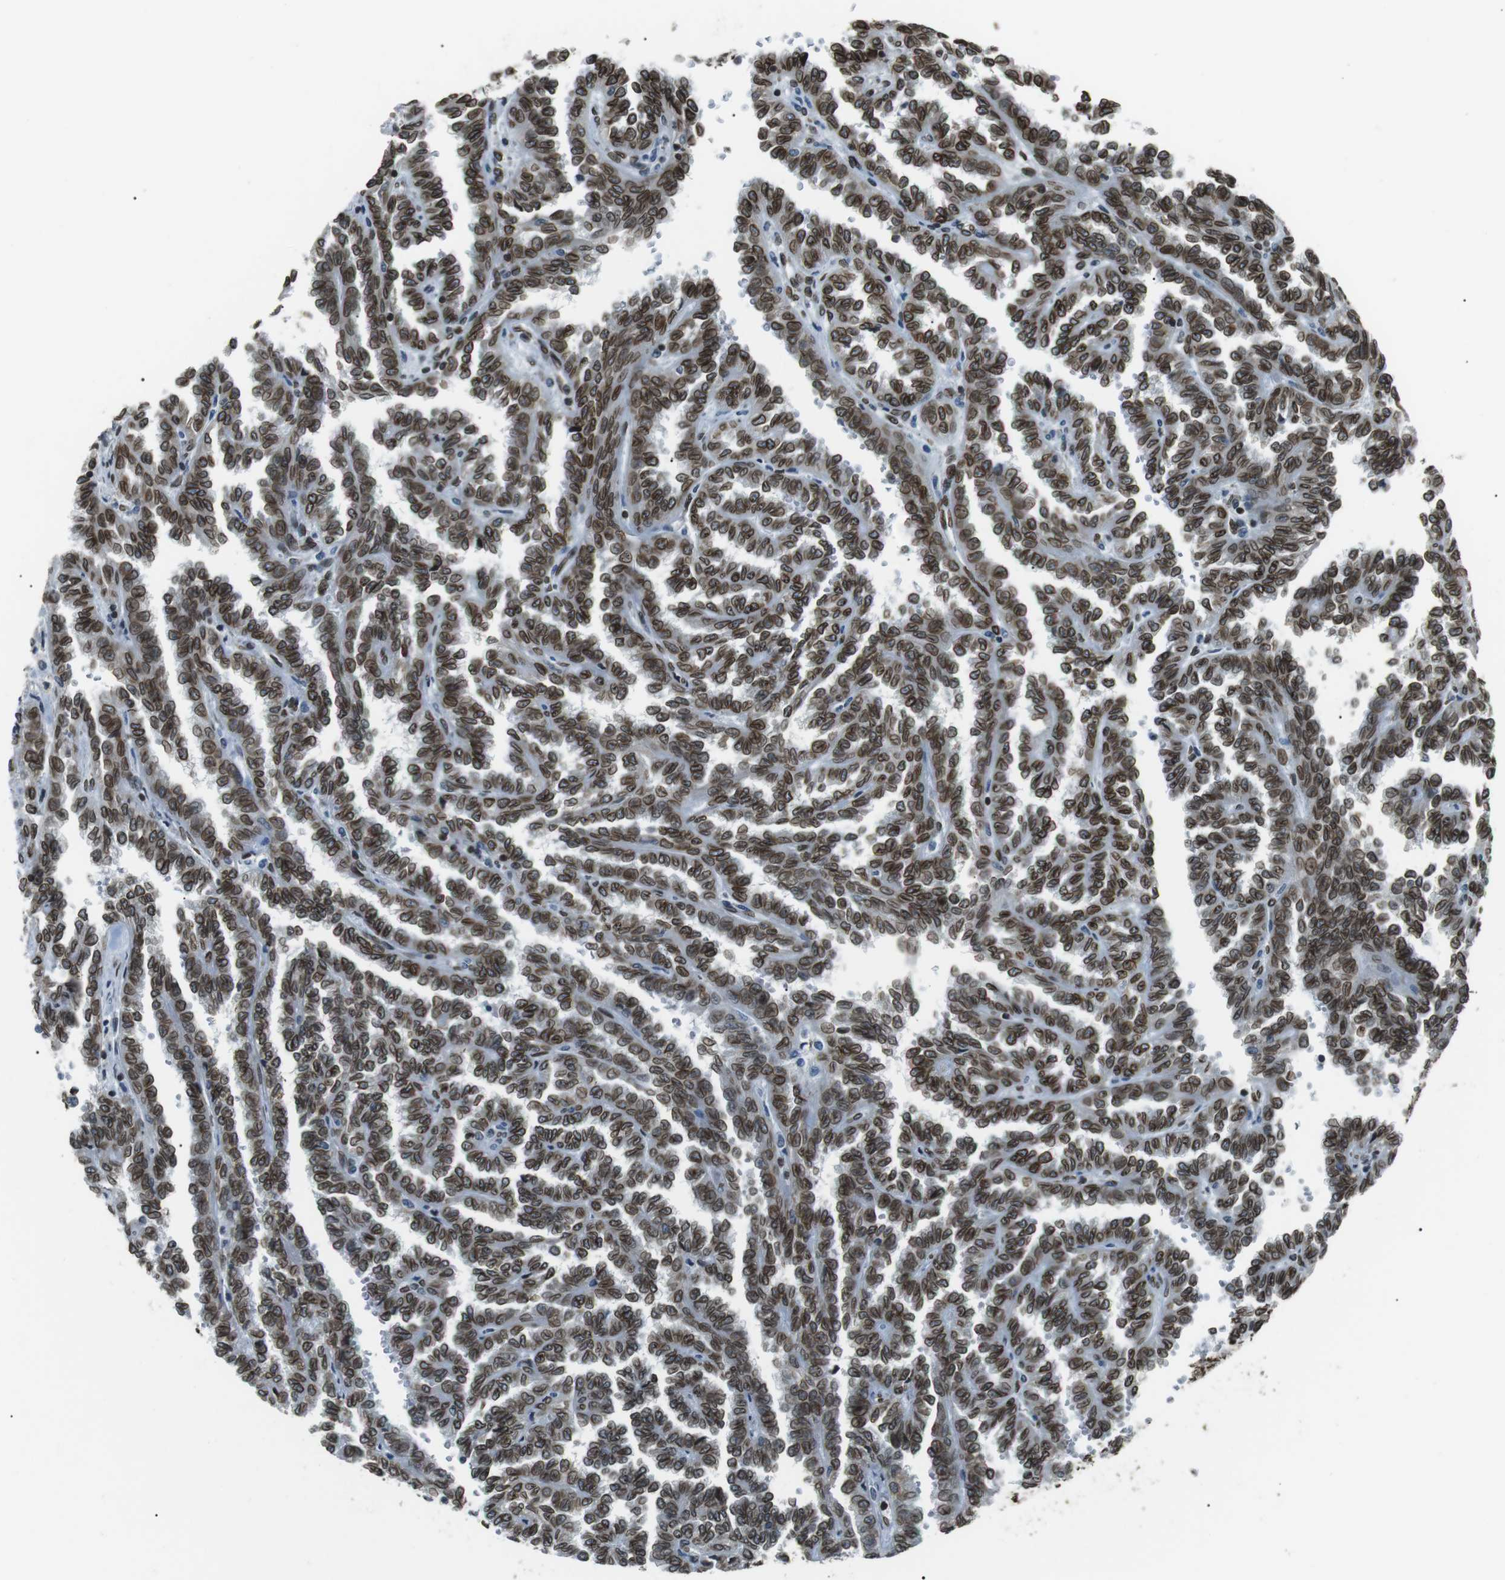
{"staining": {"intensity": "strong", "quantity": ">75%", "location": "cytoplasmic/membranous,nuclear"}, "tissue": "renal cancer", "cell_type": "Tumor cells", "image_type": "cancer", "snomed": [{"axis": "morphology", "description": "Inflammation, NOS"}, {"axis": "morphology", "description": "Adenocarcinoma, NOS"}, {"axis": "topography", "description": "Kidney"}], "caption": "Brown immunohistochemical staining in human renal cancer (adenocarcinoma) reveals strong cytoplasmic/membranous and nuclear staining in about >75% of tumor cells.", "gene": "TMX4", "patient": {"sex": "male", "age": 68}}